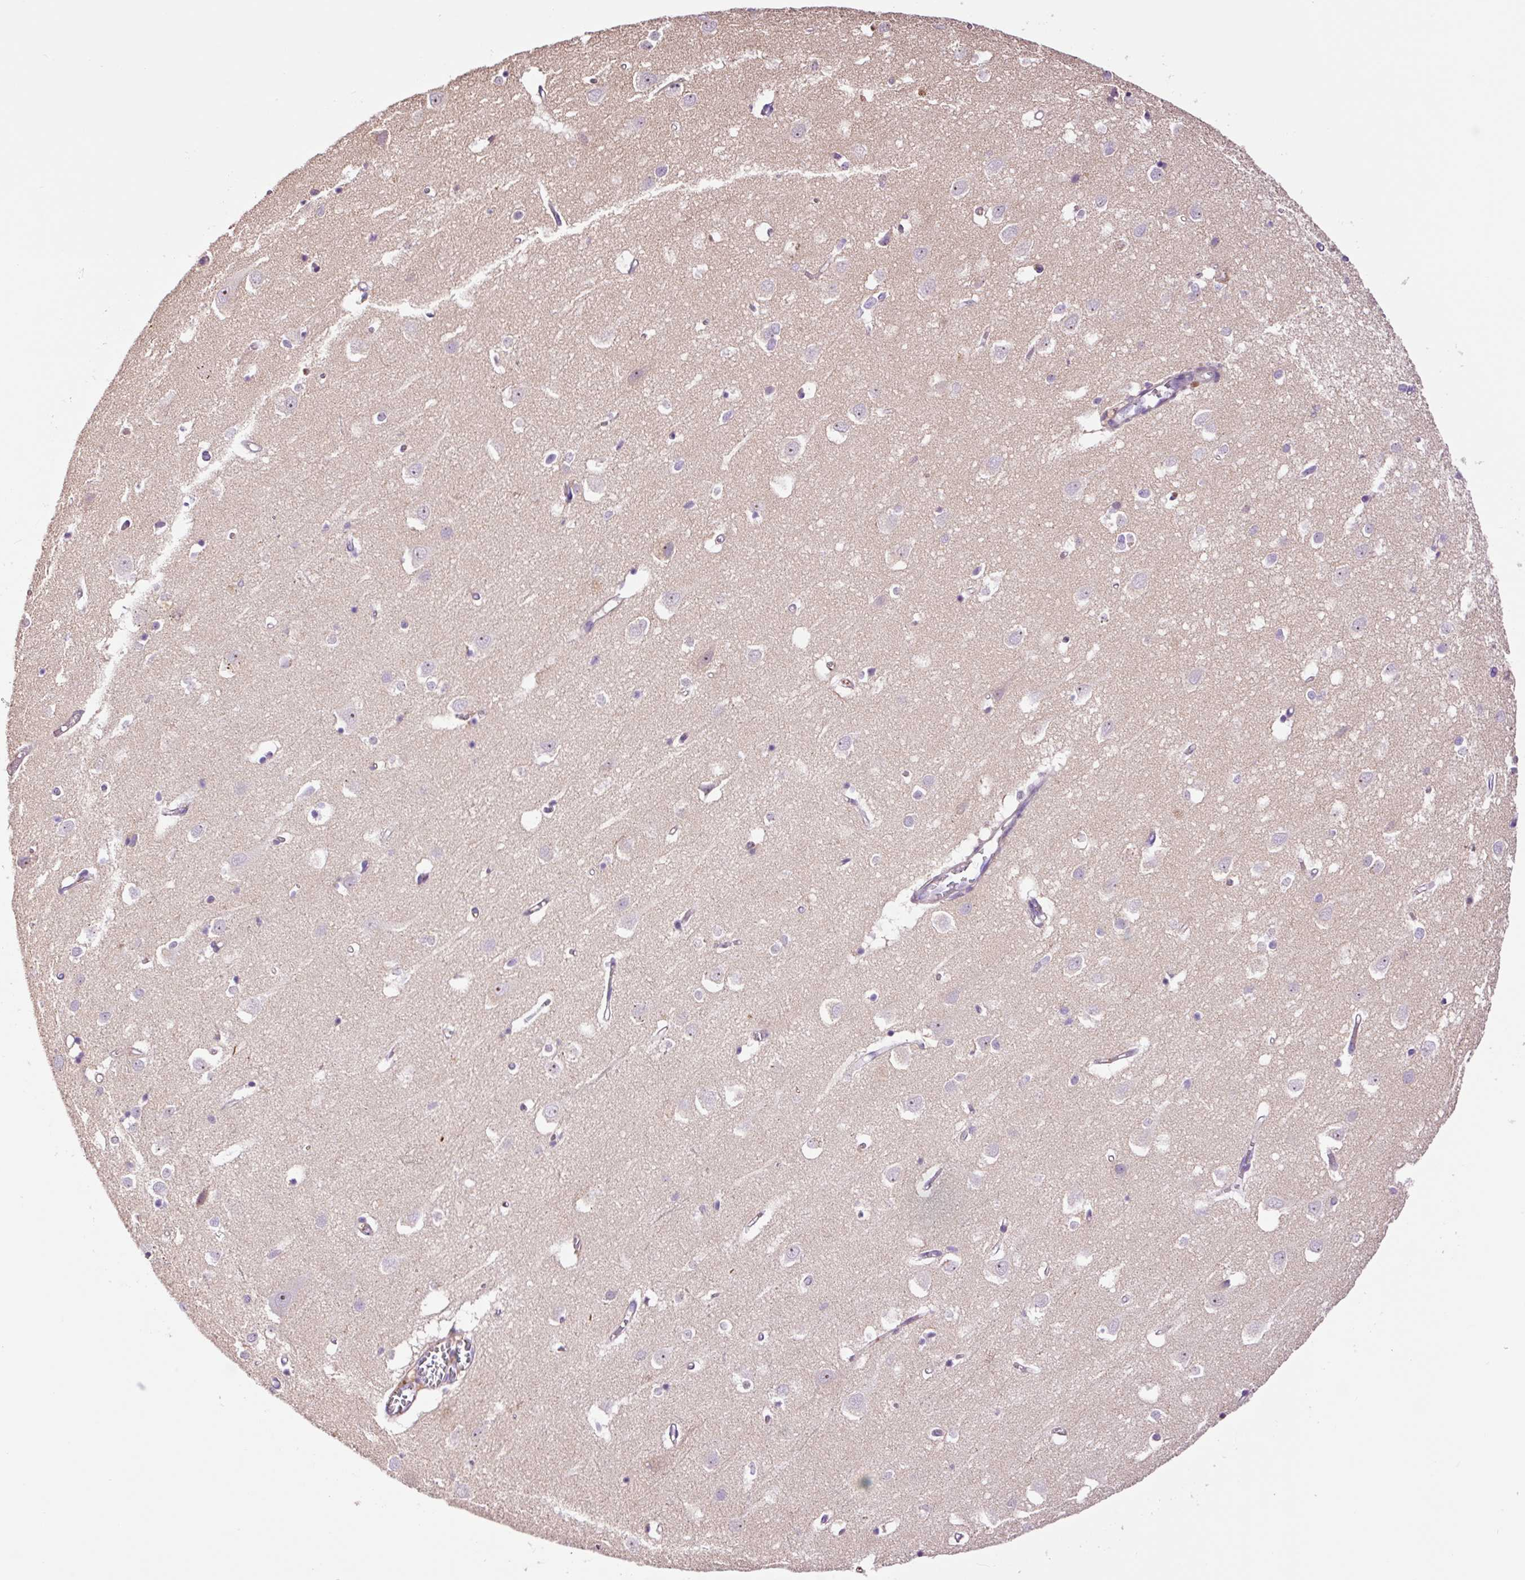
{"staining": {"intensity": "weak", "quantity": "25%-75%", "location": "cytoplasmic/membranous"}, "tissue": "cerebral cortex", "cell_type": "Endothelial cells", "image_type": "normal", "snomed": [{"axis": "morphology", "description": "Normal tissue, NOS"}, {"axis": "topography", "description": "Cerebral cortex"}], "caption": "A low amount of weak cytoplasmic/membranous expression is present in about 25%-75% of endothelial cells in unremarkable cerebral cortex. (DAB = brown stain, brightfield microscopy at high magnification).", "gene": "TMEM235", "patient": {"sex": "male", "age": 70}}